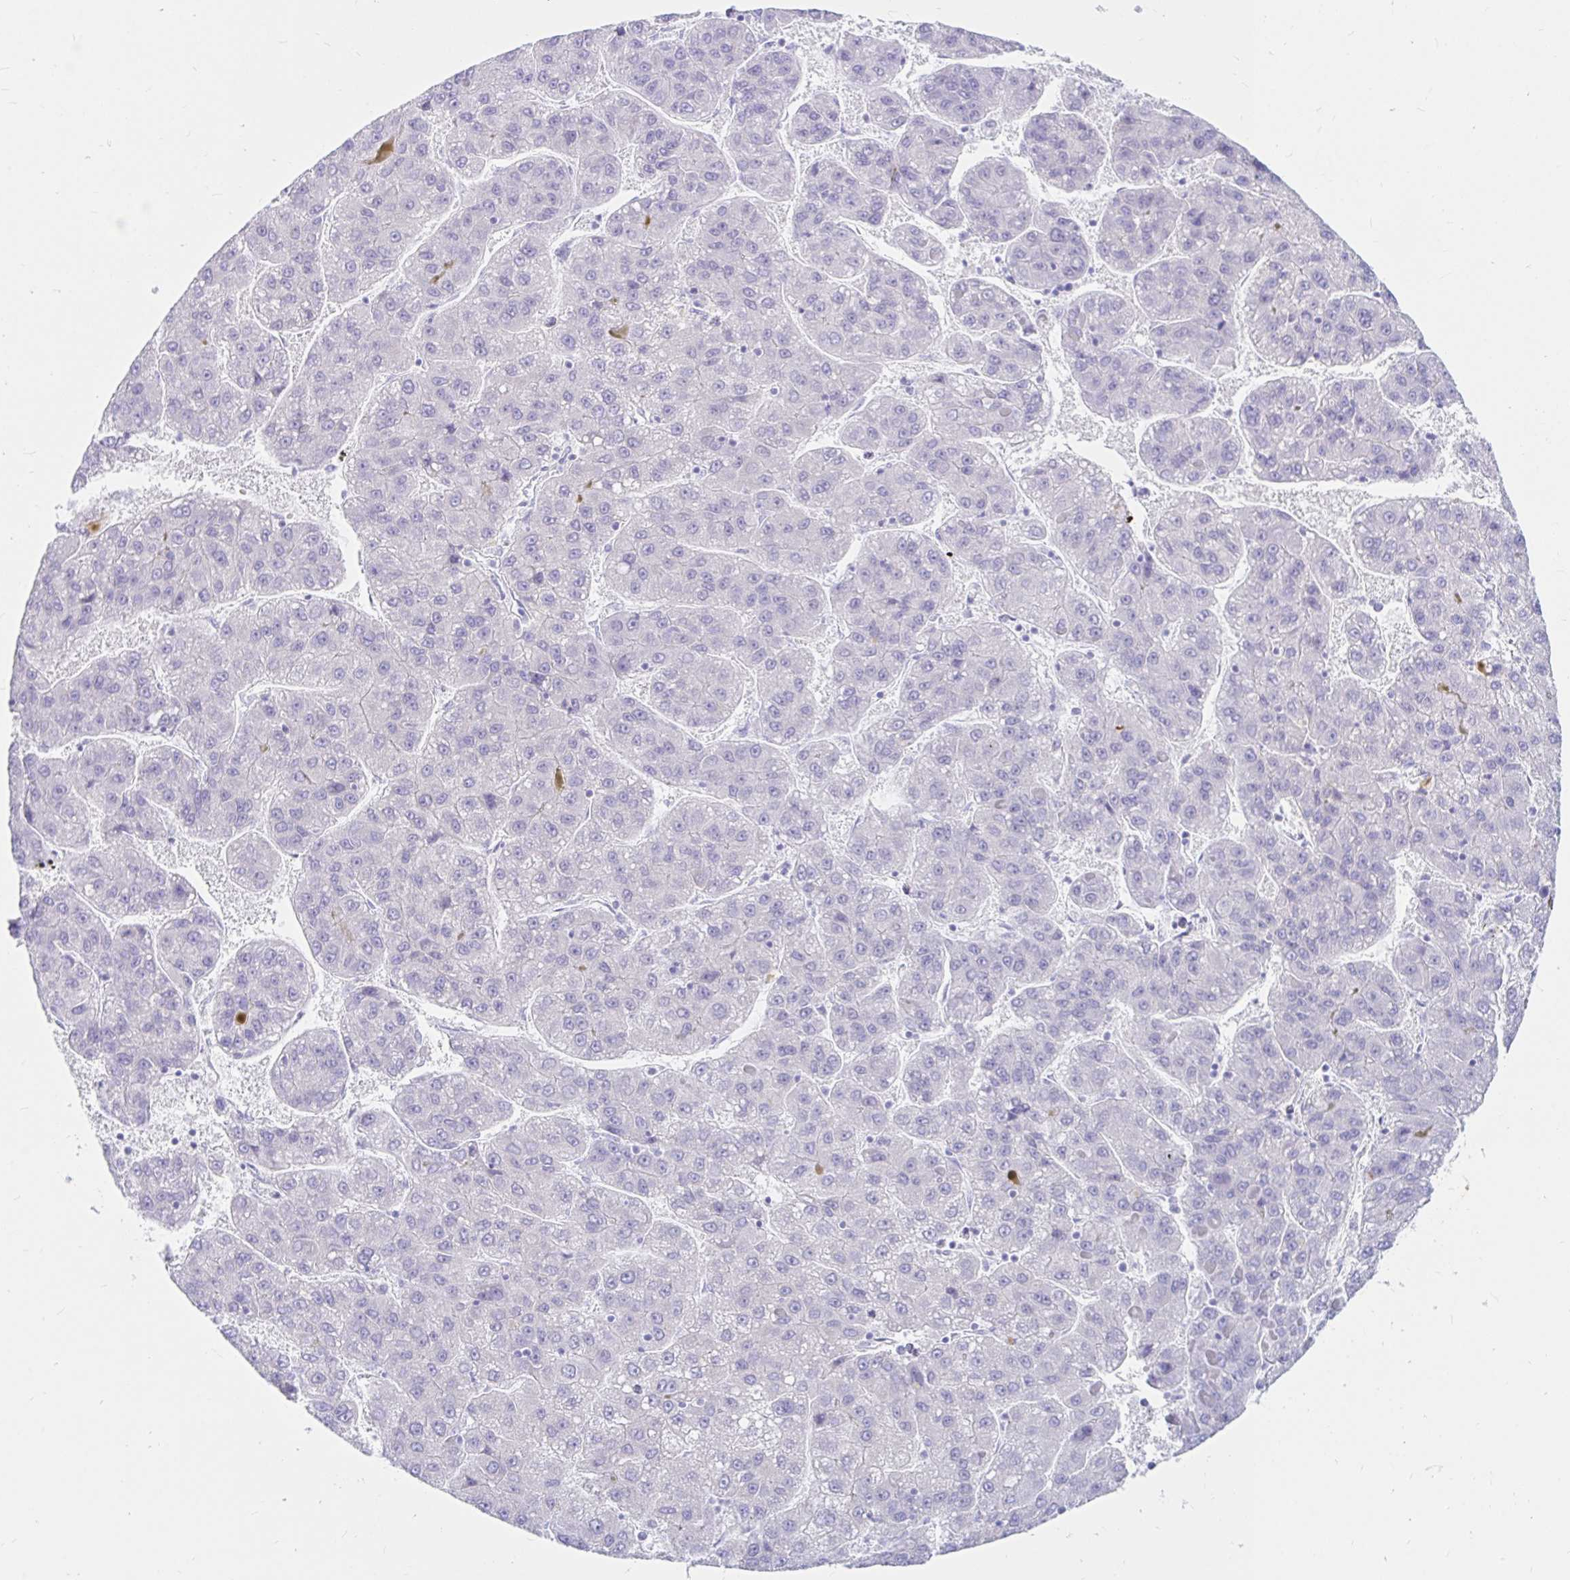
{"staining": {"intensity": "negative", "quantity": "none", "location": "none"}, "tissue": "liver cancer", "cell_type": "Tumor cells", "image_type": "cancer", "snomed": [{"axis": "morphology", "description": "Carcinoma, Hepatocellular, NOS"}, {"axis": "topography", "description": "Liver"}], "caption": "Liver cancer (hepatocellular carcinoma) stained for a protein using IHC shows no expression tumor cells.", "gene": "OR6T1", "patient": {"sex": "female", "age": 82}}